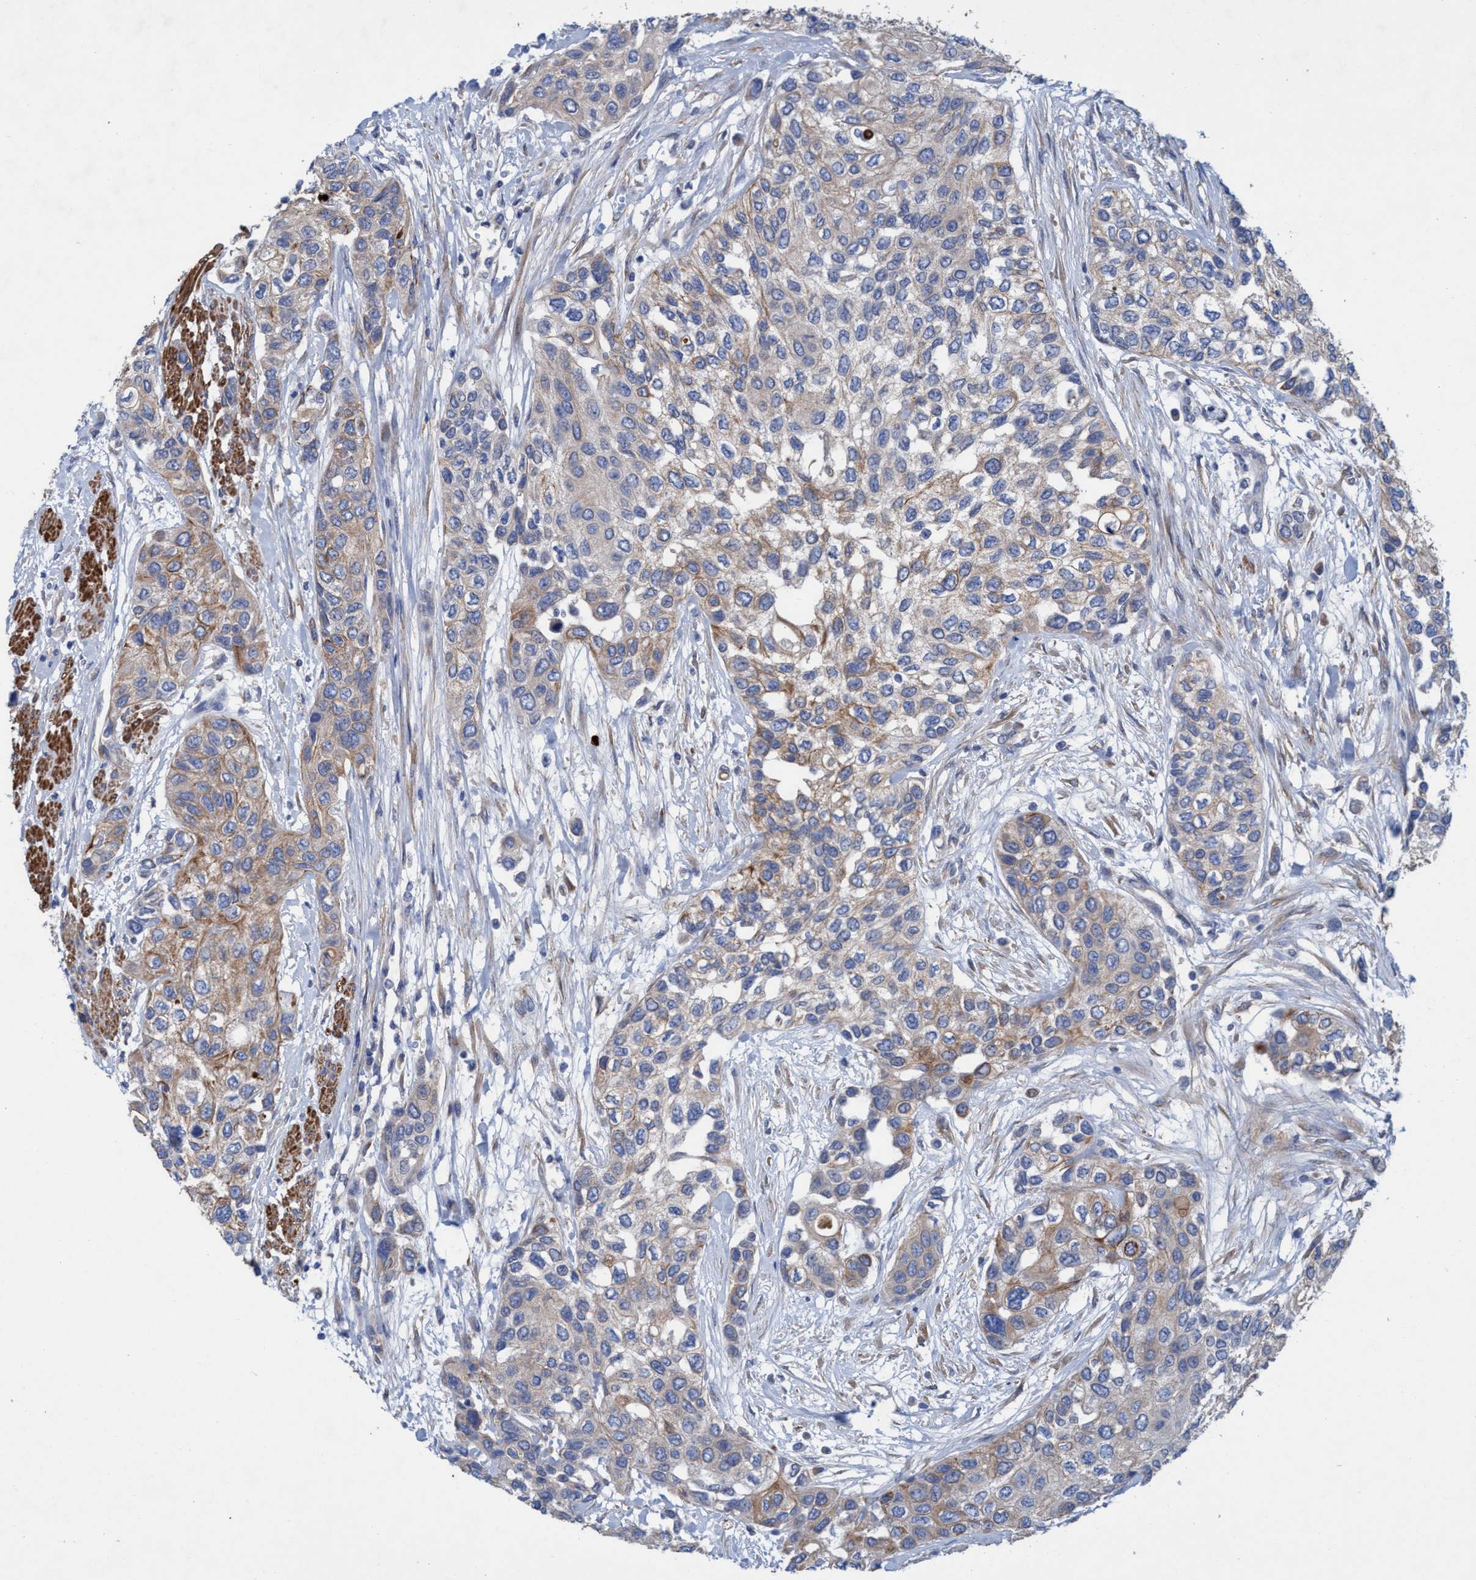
{"staining": {"intensity": "moderate", "quantity": ">75%", "location": "cytoplasmic/membranous"}, "tissue": "urothelial cancer", "cell_type": "Tumor cells", "image_type": "cancer", "snomed": [{"axis": "morphology", "description": "Urothelial carcinoma, High grade"}, {"axis": "topography", "description": "Urinary bladder"}], "caption": "Urothelial cancer tissue shows moderate cytoplasmic/membranous expression in about >75% of tumor cells", "gene": "GULP1", "patient": {"sex": "female", "age": 56}}